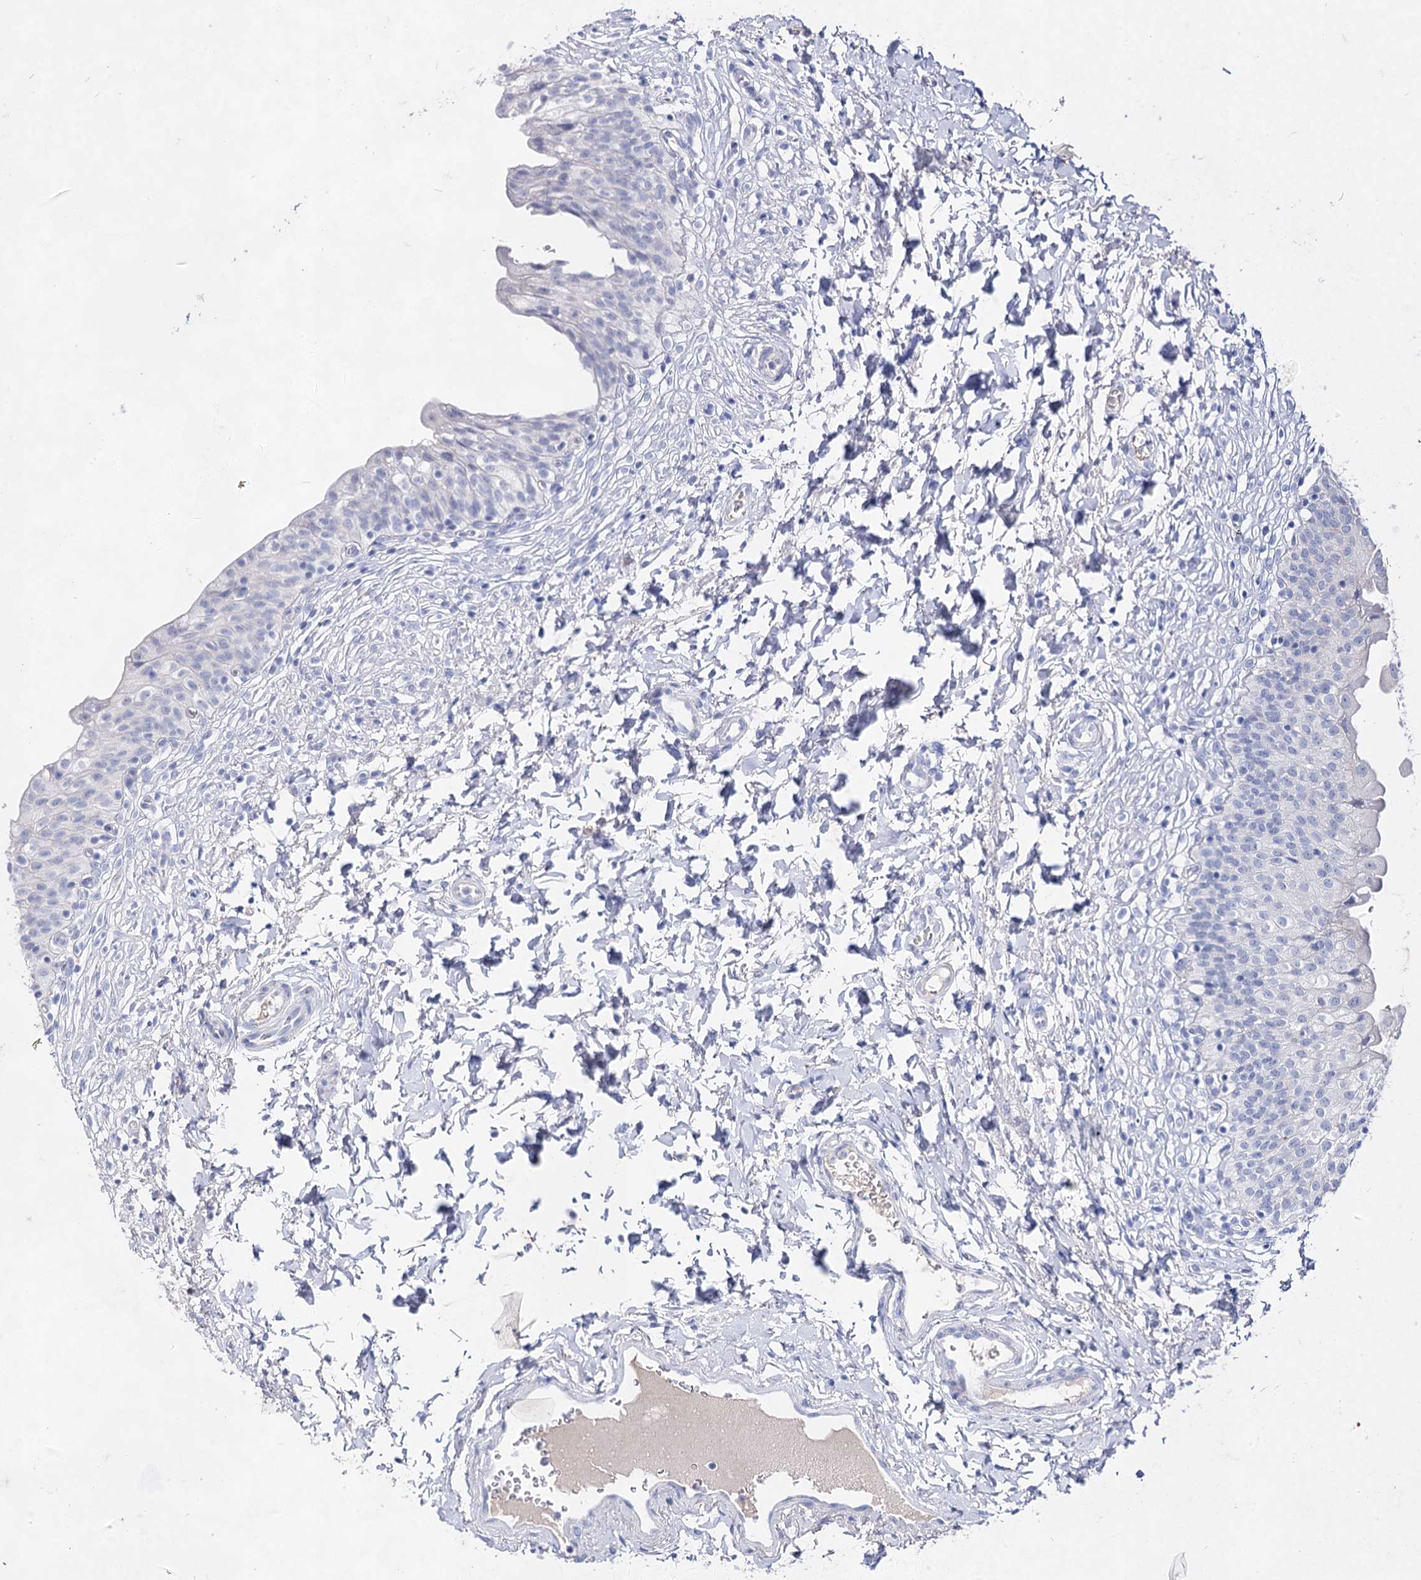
{"staining": {"intensity": "negative", "quantity": "none", "location": "none"}, "tissue": "urinary bladder", "cell_type": "Urothelial cells", "image_type": "normal", "snomed": [{"axis": "morphology", "description": "Normal tissue, NOS"}, {"axis": "topography", "description": "Urinary bladder"}], "caption": "Immunohistochemistry micrograph of normal urinary bladder: human urinary bladder stained with DAB (3,3'-diaminobenzidine) reveals no significant protein staining in urothelial cells. (Stains: DAB immunohistochemistry (IHC) with hematoxylin counter stain, Microscopy: brightfield microscopy at high magnification).", "gene": "ACRV1", "patient": {"sex": "male", "age": 55}}